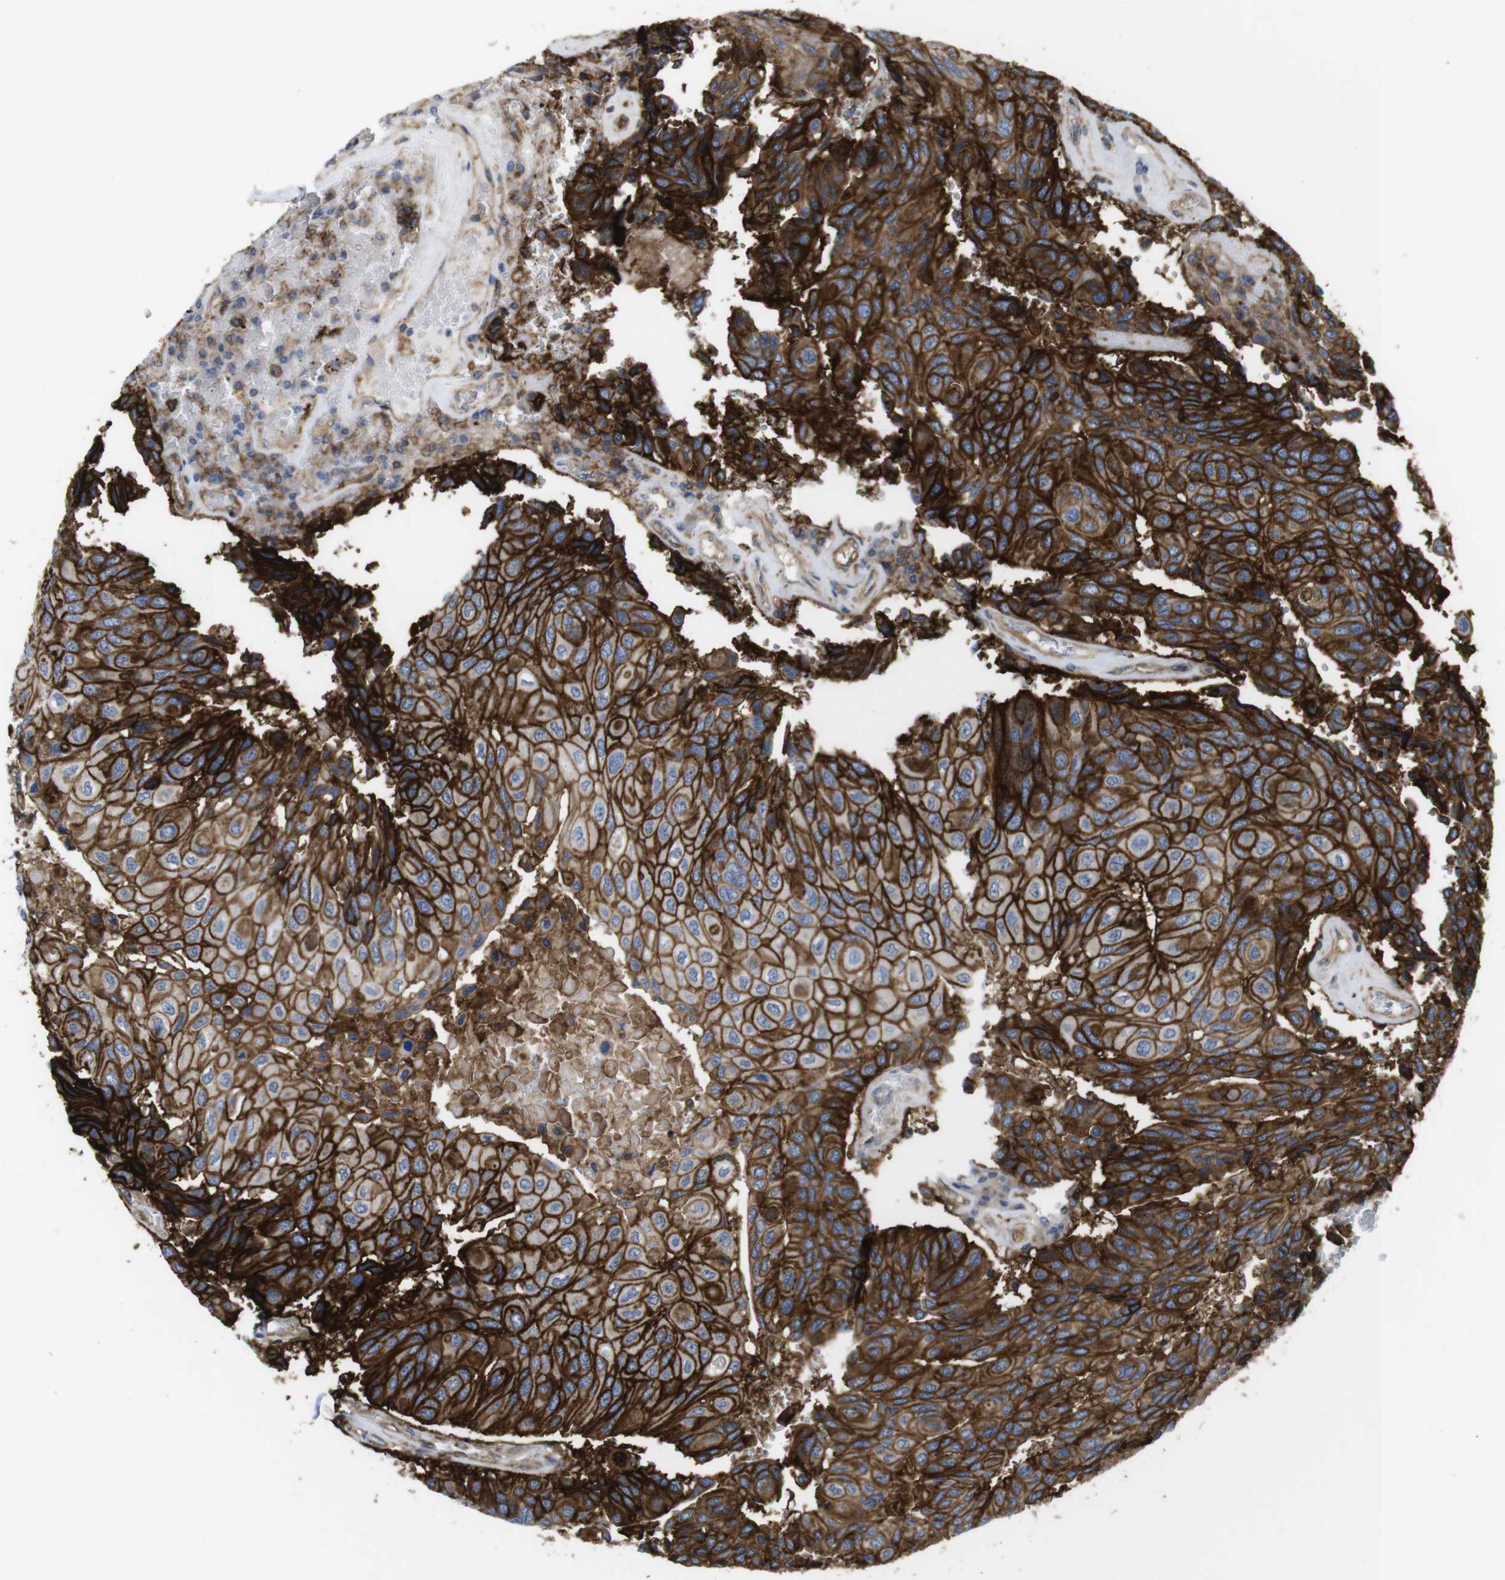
{"staining": {"intensity": "strong", "quantity": ">75%", "location": "cytoplasmic/membranous"}, "tissue": "urothelial cancer", "cell_type": "Tumor cells", "image_type": "cancer", "snomed": [{"axis": "morphology", "description": "Urothelial carcinoma, High grade"}, {"axis": "topography", "description": "Urinary bladder"}], "caption": "Protein expression analysis of human urothelial carcinoma (high-grade) reveals strong cytoplasmic/membranous positivity in approximately >75% of tumor cells.", "gene": "CCR6", "patient": {"sex": "female", "age": 85}}